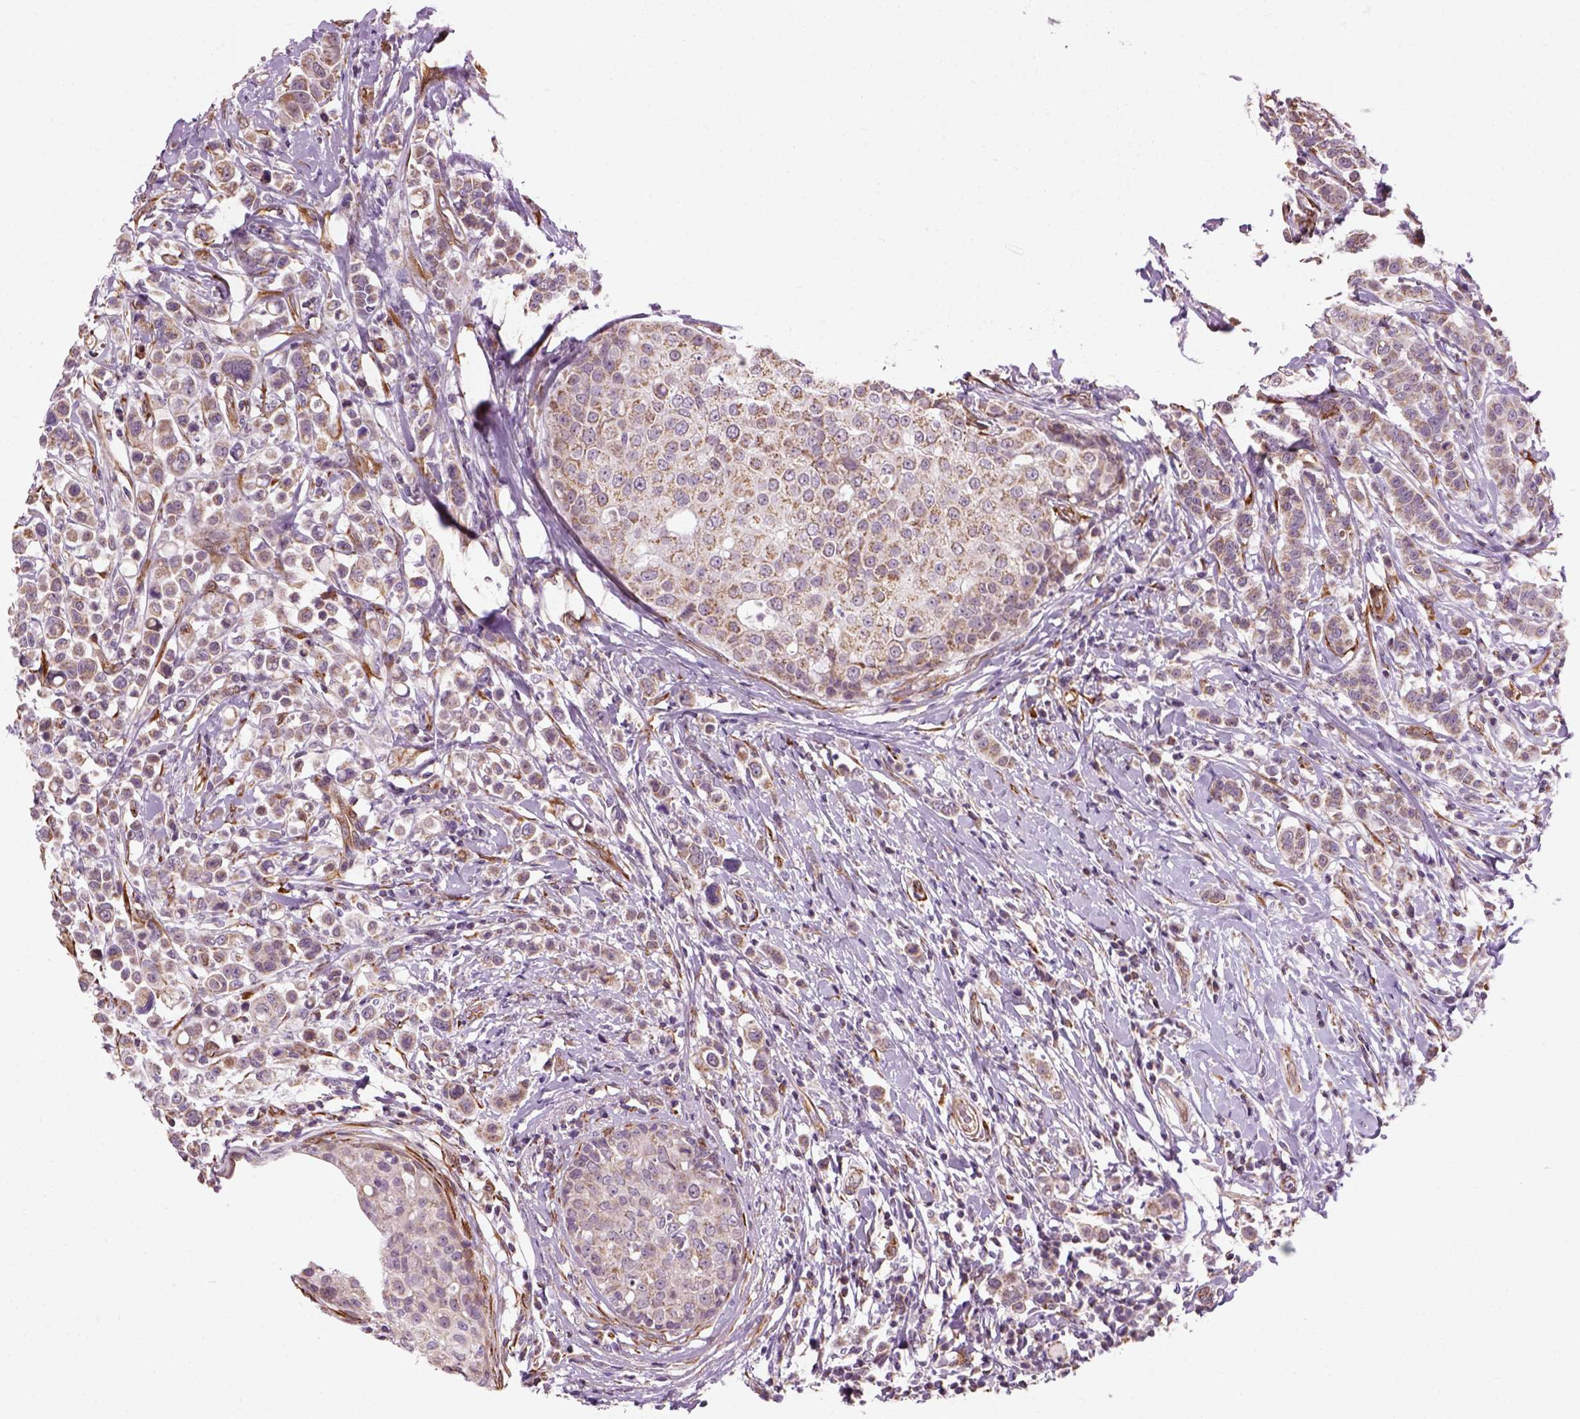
{"staining": {"intensity": "weak", "quantity": ">75%", "location": "cytoplasmic/membranous"}, "tissue": "breast cancer", "cell_type": "Tumor cells", "image_type": "cancer", "snomed": [{"axis": "morphology", "description": "Duct carcinoma"}, {"axis": "topography", "description": "Breast"}], "caption": "A brown stain labels weak cytoplasmic/membranous positivity of a protein in intraductal carcinoma (breast) tumor cells.", "gene": "XK", "patient": {"sex": "female", "age": 27}}